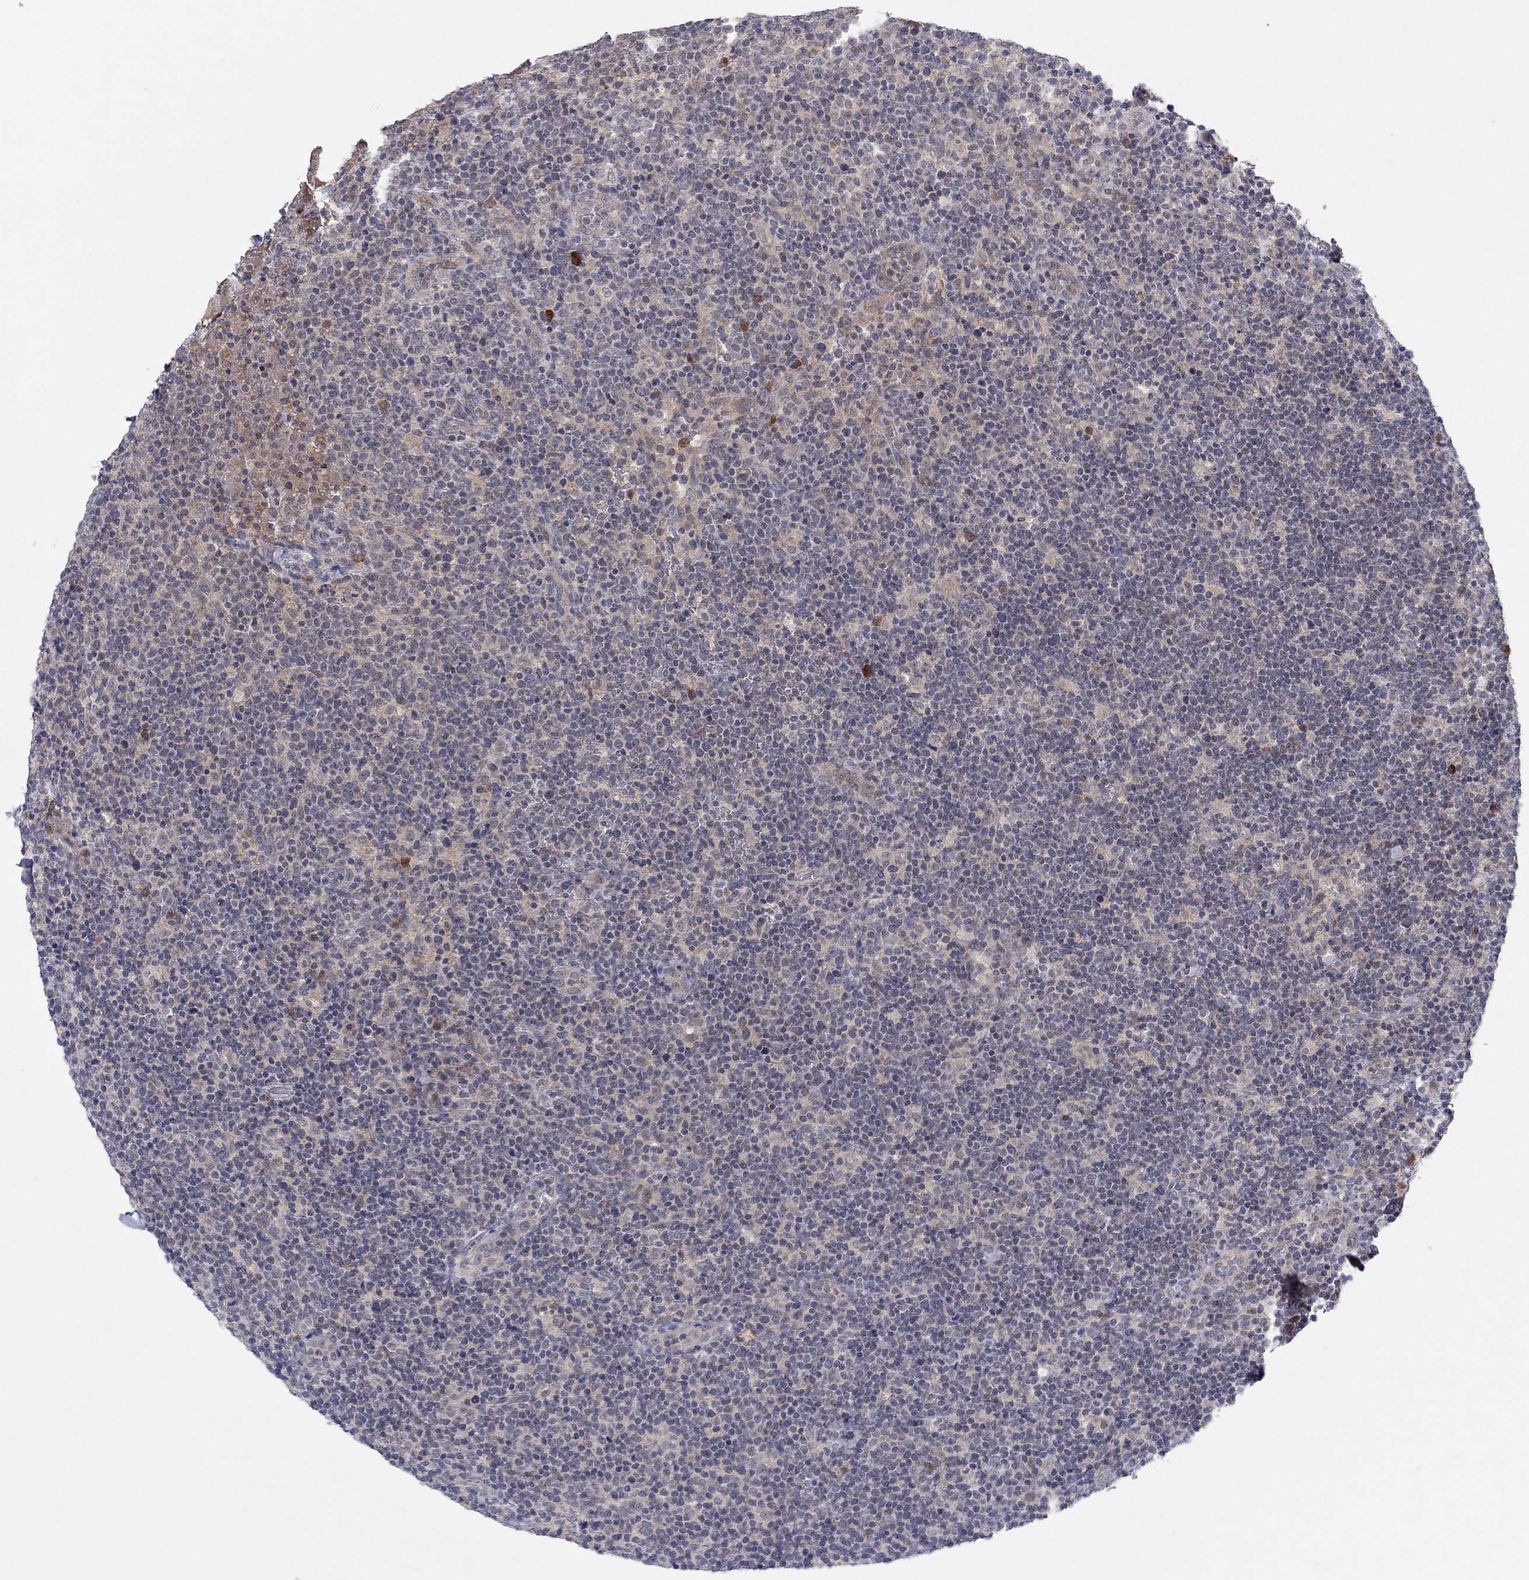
{"staining": {"intensity": "weak", "quantity": "25%-75%", "location": "cytoplasmic/membranous"}, "tissue": "lymphoma", "cell_type": "Tumor cells", "image_type": "cancer", "snomed": [{"axis": "morphology", "description": "Malignant lymphoma, non-Hodgkin's type, High grade"}, {"axis": "topography", "description": "Lymph node"}], "caption": "This is an image of immunohistochemistry staining of malignant lymphoma, non-Hodgkin's type (high-grade), which shows weak expression in the cytoplasmic/membranous of tumor cells.", "gene": "IL4", "patient": {"sex": "male", "age": 61}}